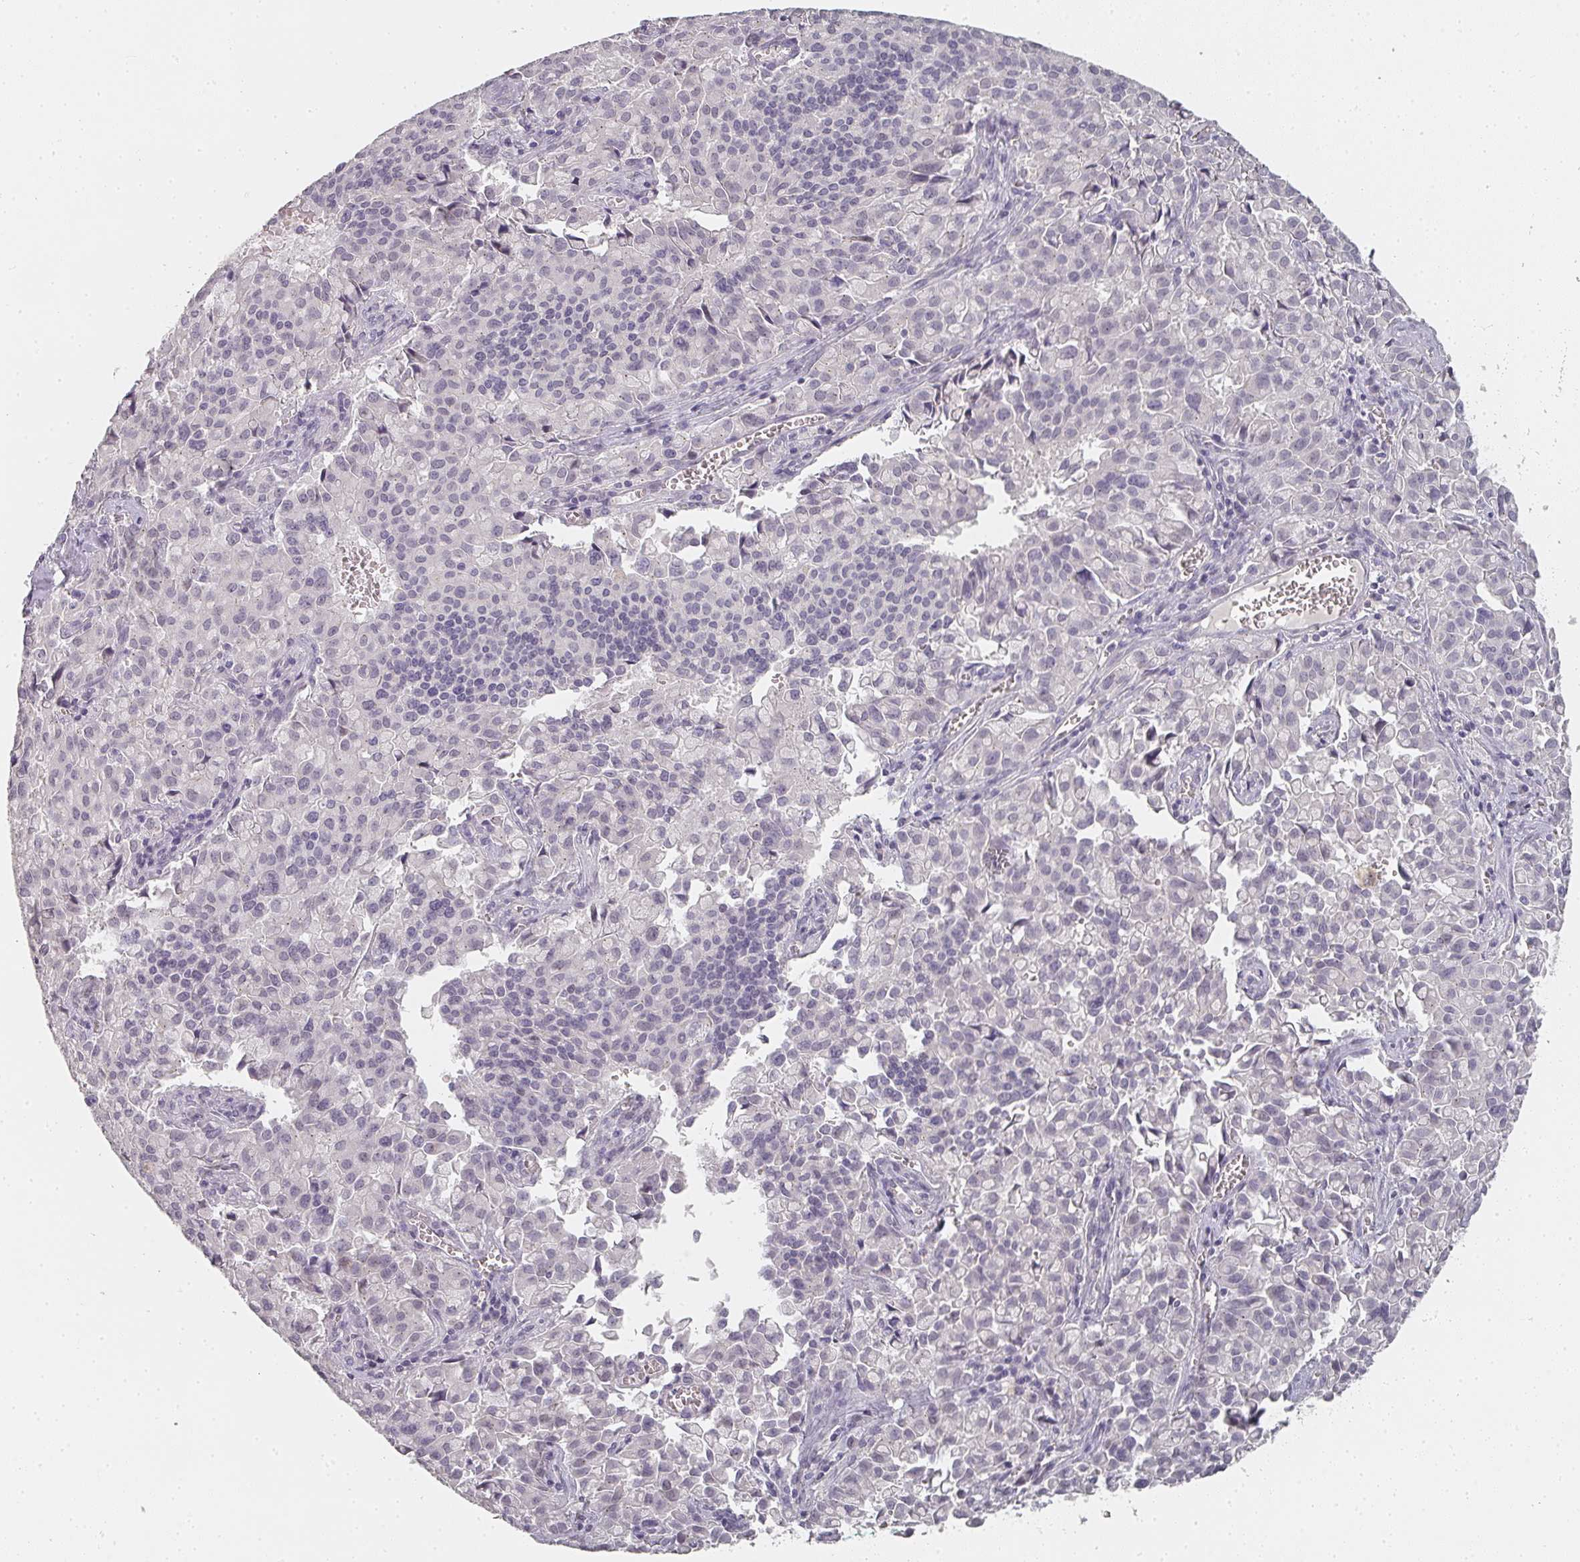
{"staining": {"intensity": "negative", "quantity": "none", "location": "none"}, "tissue": "pancreatic cancer", "cell_type": "Tumor cells", "image_type": "cancer", "snomed": [{"axis": "morphology", "description": "Adenocarcinoma, NOS"}, {"axis": "topography", "description": "Pancreas"}], "caption": "Pancreatic cancer (adenocarcinoma) stained for a protein using immunohistochemistry (IHC) shows no positivity tumor cells.", "gene": "SHISA2", "patient": {"sex": "male", "age": 65}}